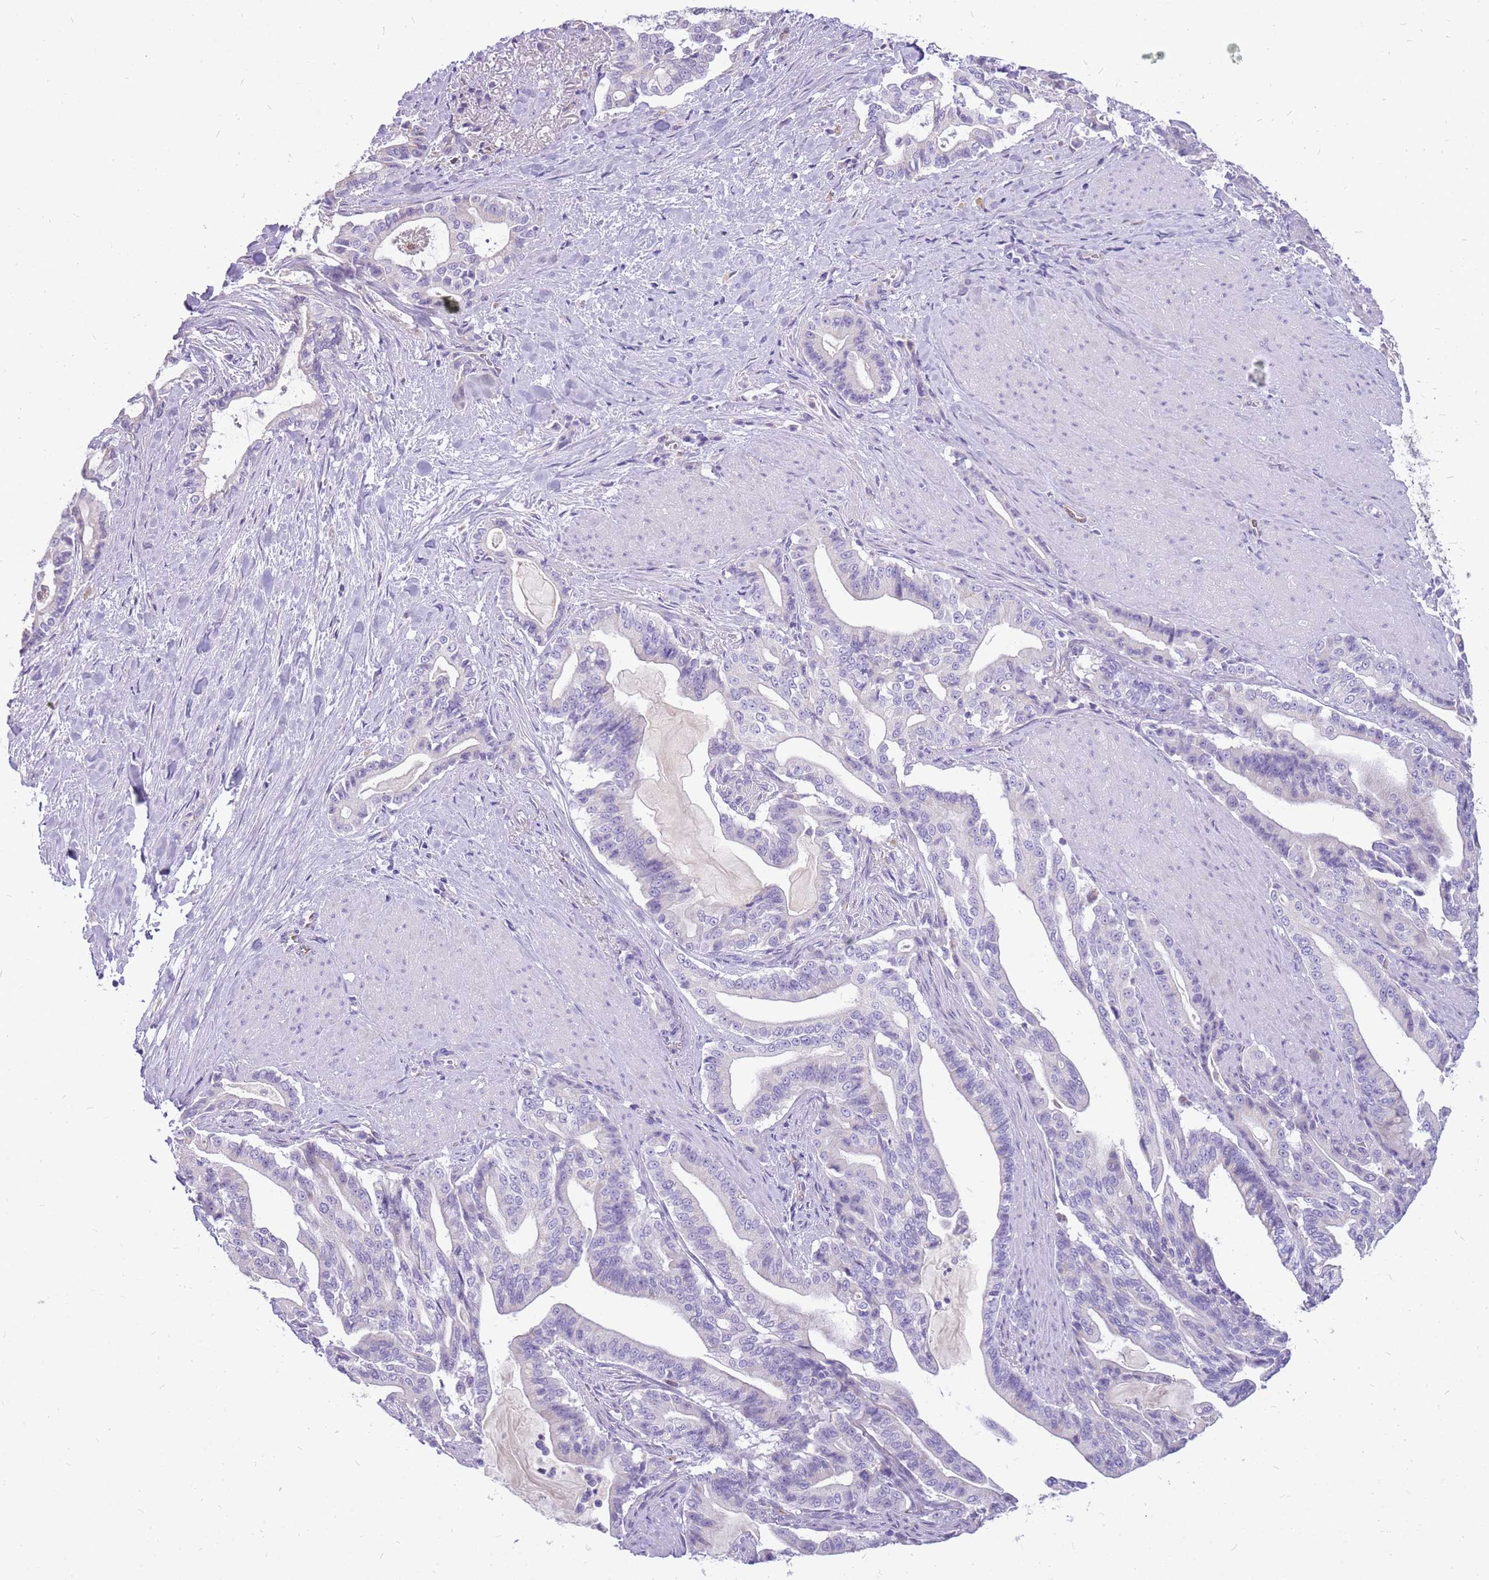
{"staining": {"intensity": "negative", "quantity": "none", "location": "none"}, "tissue": "pancreatic cancer", "cell_type": "Tumor cells", "image_type": "cancer", "snomed": [{"axis": "morphology", "description": "Adenocarcinoma, NOS"}, {"axis": "topography", "description": "Pancreas"}], "caption": "Immunohistochemistry (IHC) micrograph of human pancreatic cancer (adenocarcinoma) stained for a protein (brown), which reveals no expression in tumor cells.", "gene": "PCNX1", "patient": {"sex": "male", "age": 63}}